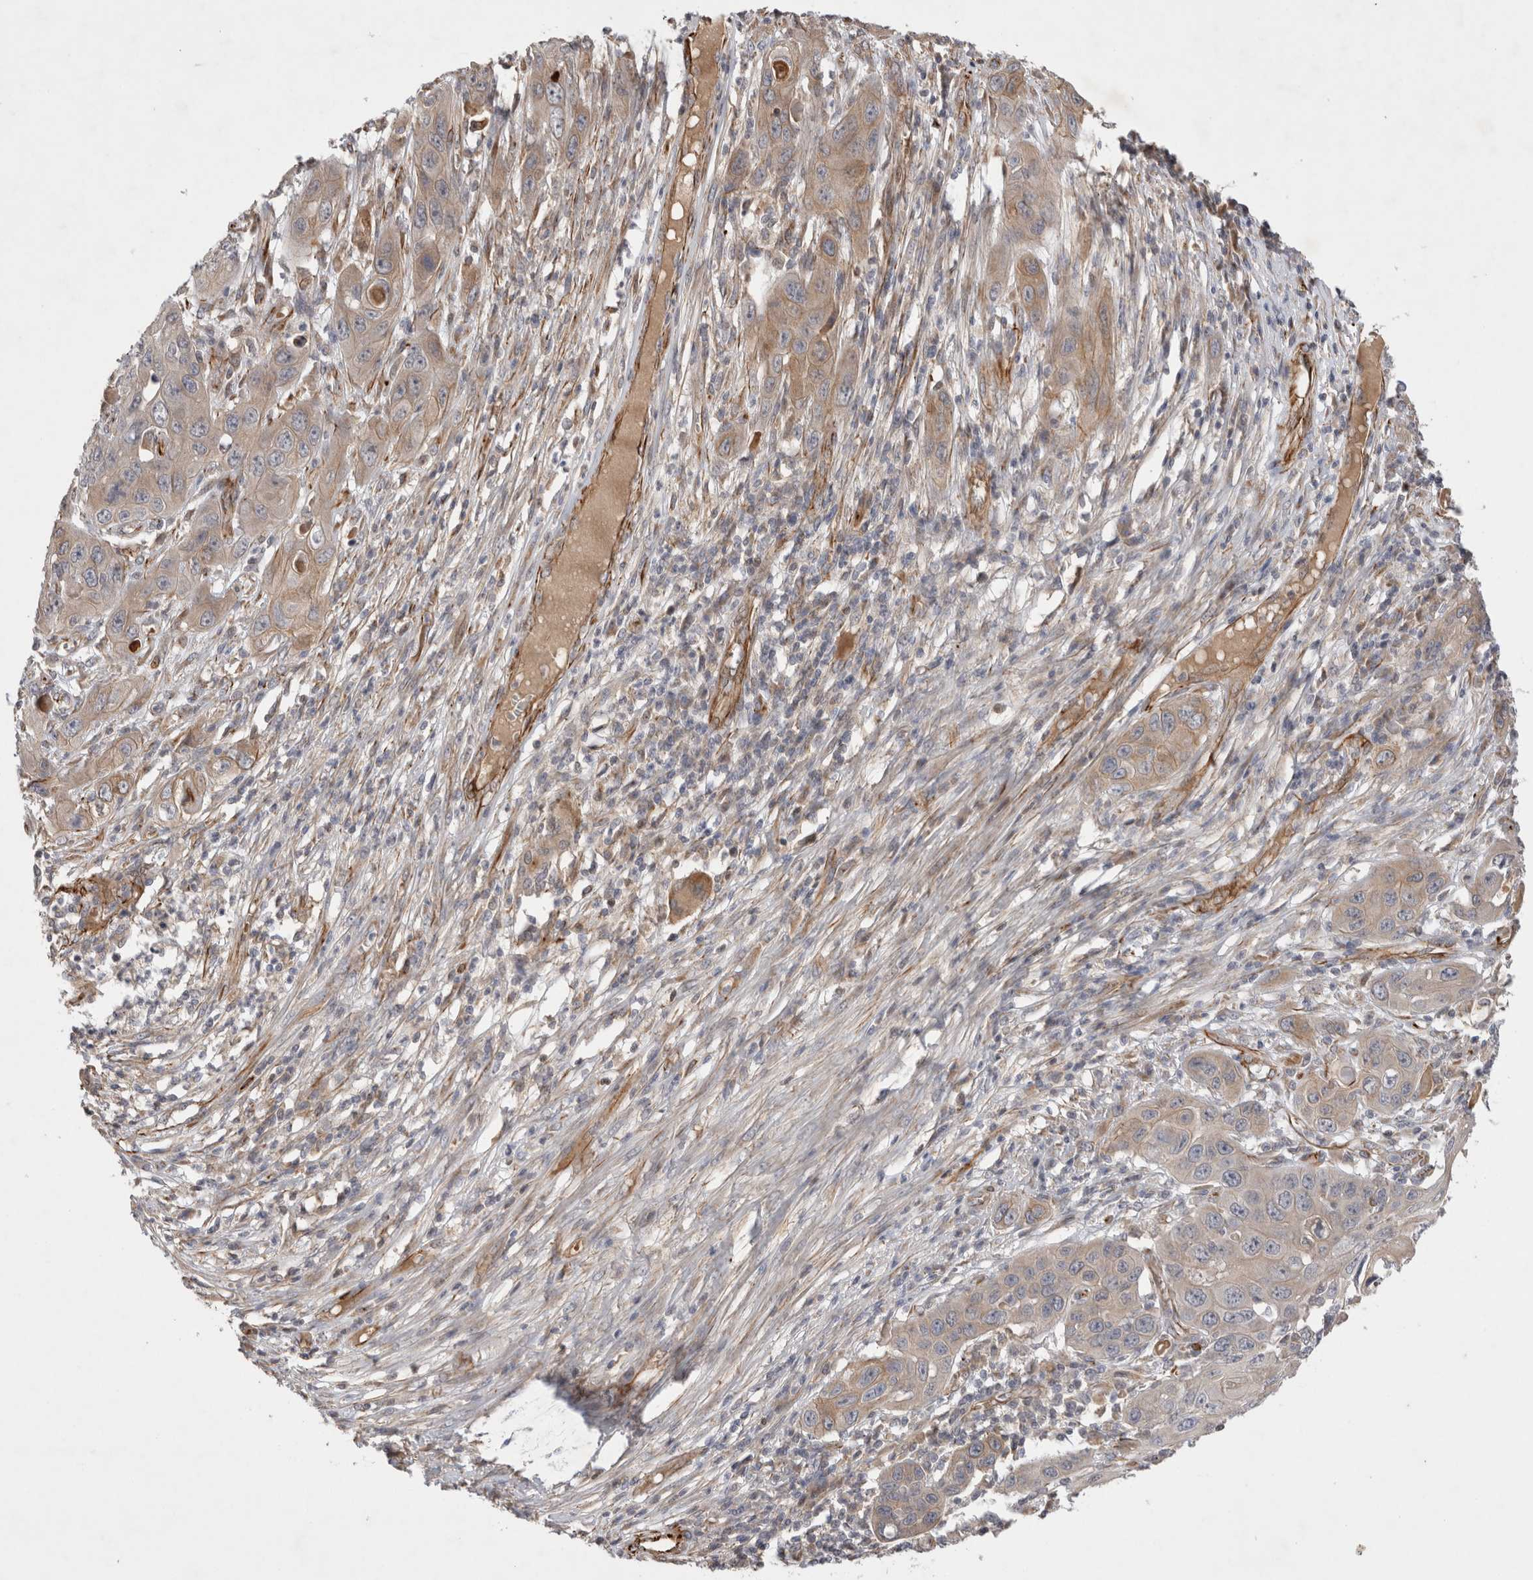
{"staining": {"intensity": "moderate", "quantity": "<25%", "location": "cytoplasmic/membranous"}, "tissue": "skin cancer", "cell_type": "Tumor cells", "image_type": "cancer", "snomed": [{"axis": "morphology", "description": "Squamous cell carcinoma, NOS"}, {"axis": "topography", "description": "Skin"}], "caption": "Skin cancer tissue displays moderate cytoplasmic/membranous expression in about <25% of tumor cells, visualized by immunohistochemistry.", "gene": "NMU", "patient": {"sex": "male", "age": 55}}